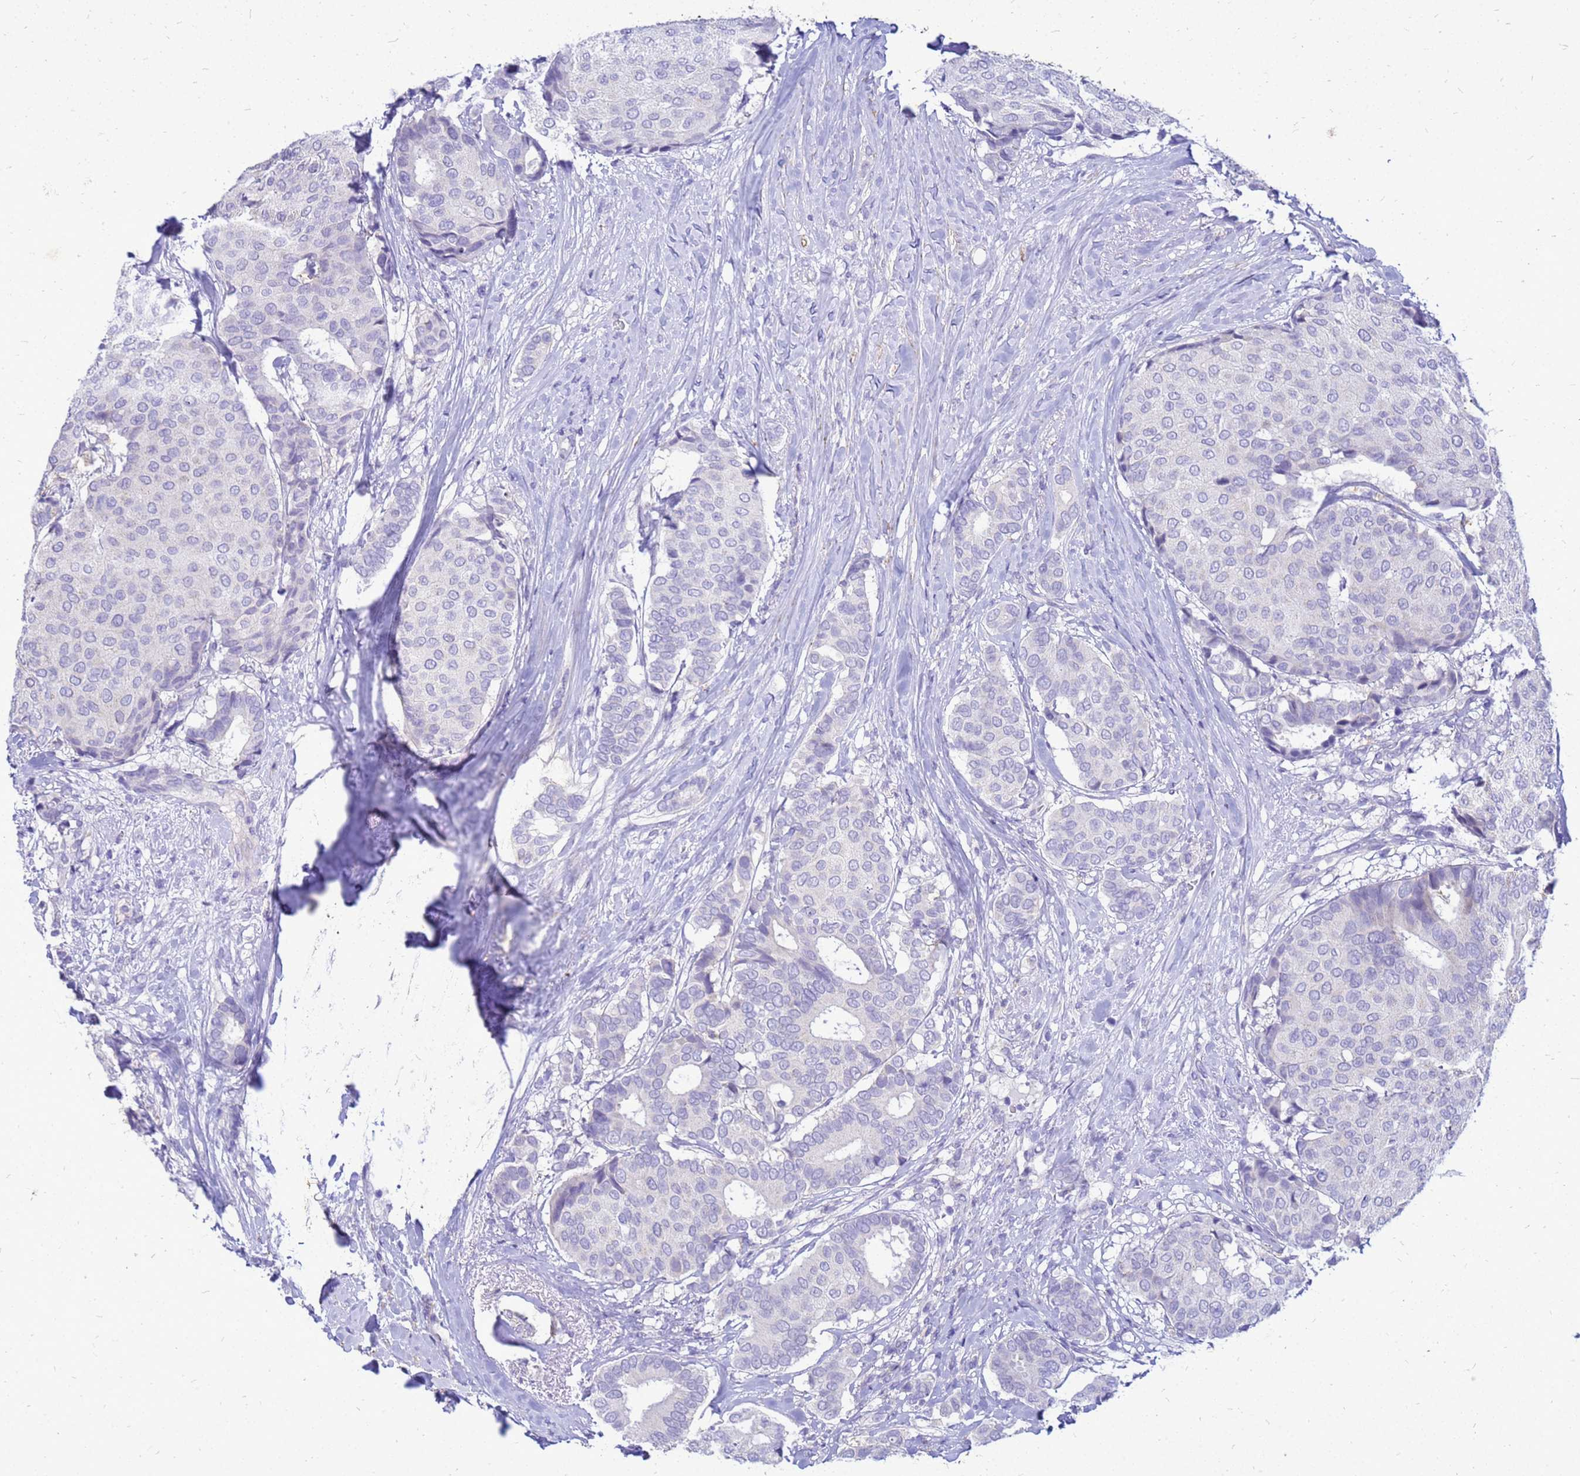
{"staining": {"intensity": "negative", "quantity": "none", "location": "none"}, "tissue": "breast cancer", "cell_type": "Tumor cells", "image_type": "cancer", "snomed": [{"axis": "morphology", "description": "Duct carcinoma"}, {"axis": "topography", "description": "Breast"}], "caption": "Immunohistochemistry histopathology image of neoplastic tissue: breast cancer (invasive ductal carcinoma) stained with DAB demonstrates no significant protein positivity in tumor cells. The staining is performed using DAB (3,3'-diaminobenzidine) brown chromogen with nuclei counter-stained in using hematoxylin.", "gene": "AKR1C1", "patient": {"sex": "female", "age": 75}}